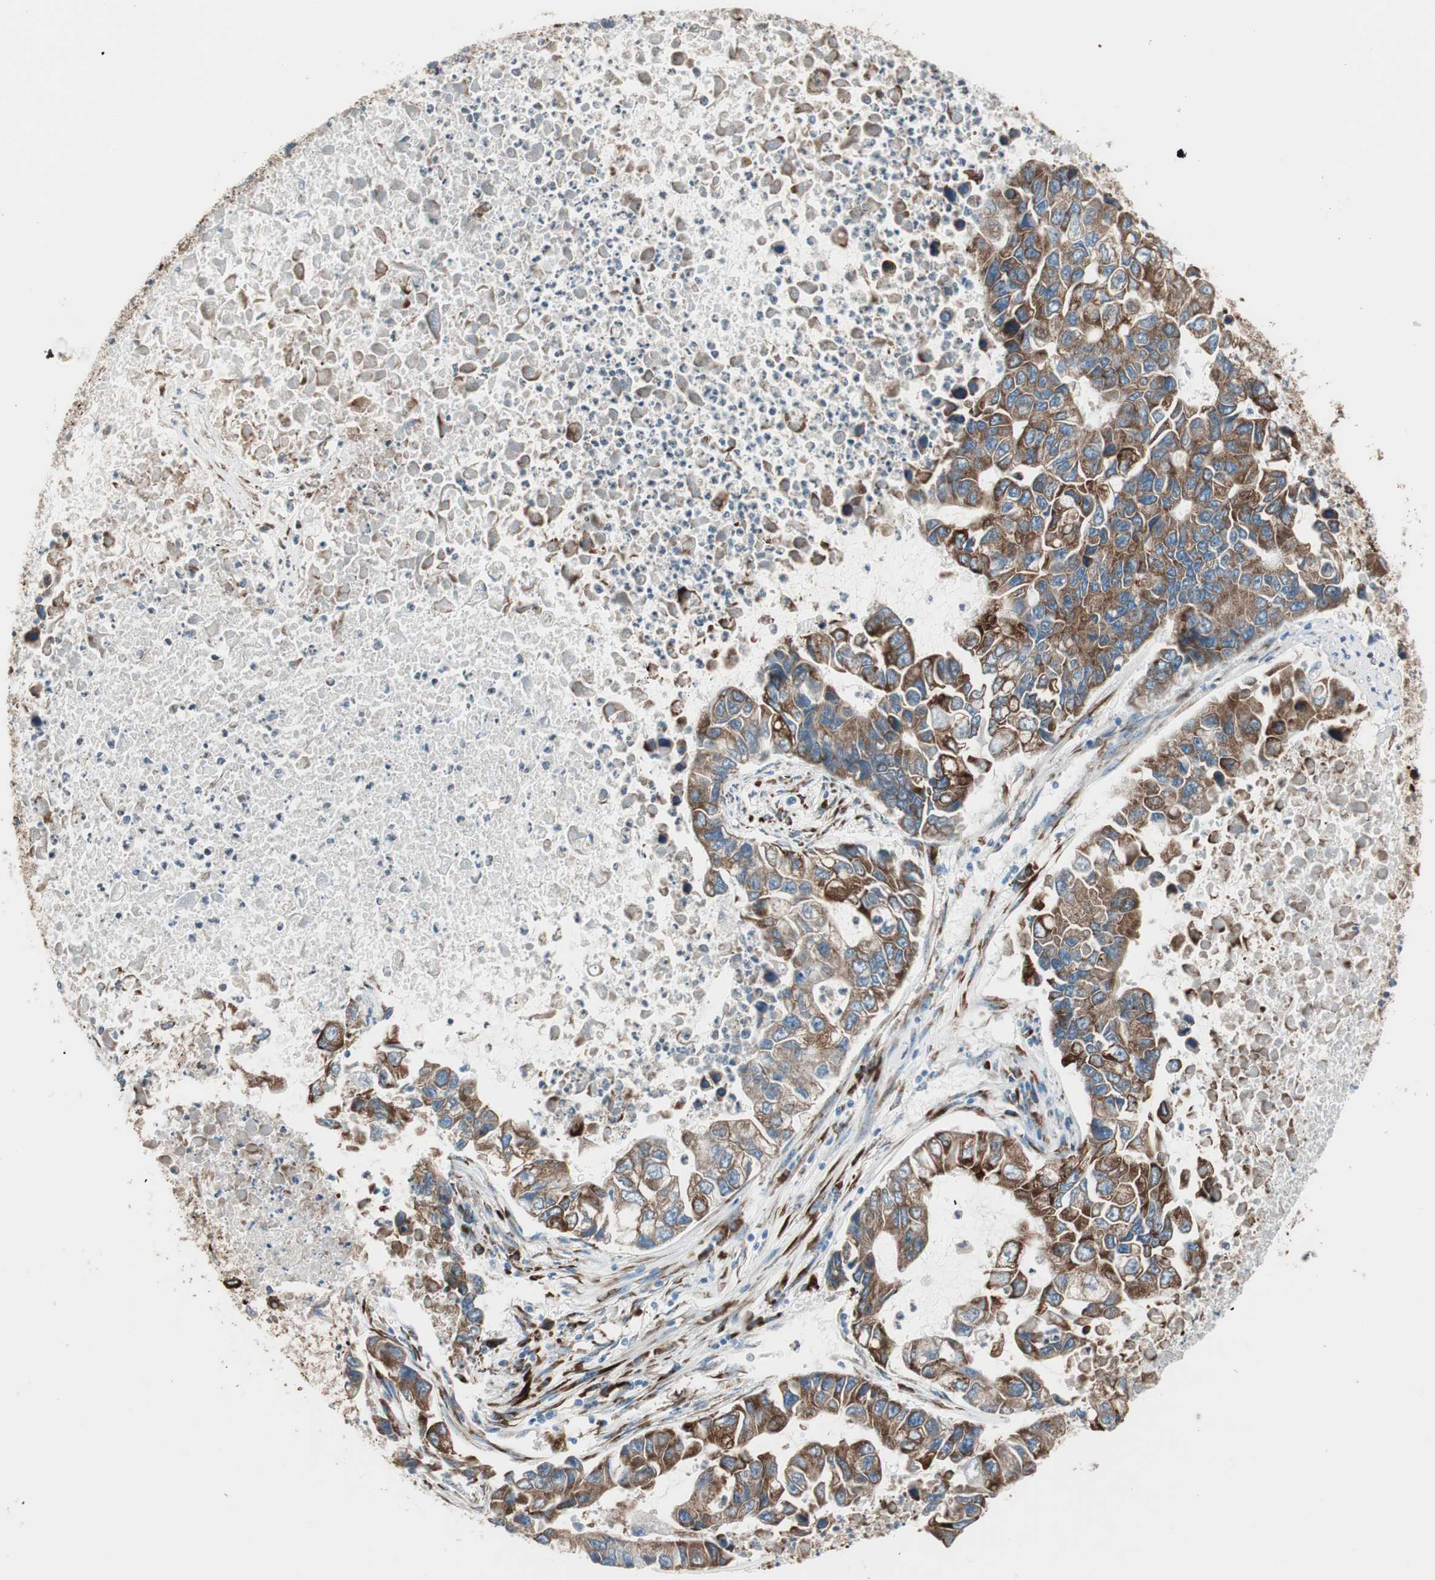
{"staining": {"intensity": "strong", "quantity": ">75%", "location": "cytoplasmic/membranous"}, "tissue": "lung cancer", "cell_type": "Tumor cells", "image_type": "cancer", "snomed": [{"axis": "morphology", "description": "Adenocarcinoma, NOS"}, {"axis": "topography", "description": "Lung"}], "caption": "This is an image of IHC staining of adenocarcinoma (lung), which shows strong positivity in the cytoplasmic/membranous of tumor cells.", "gene": "P4HTM", "patient": {"sex": "female", "age": 51}}